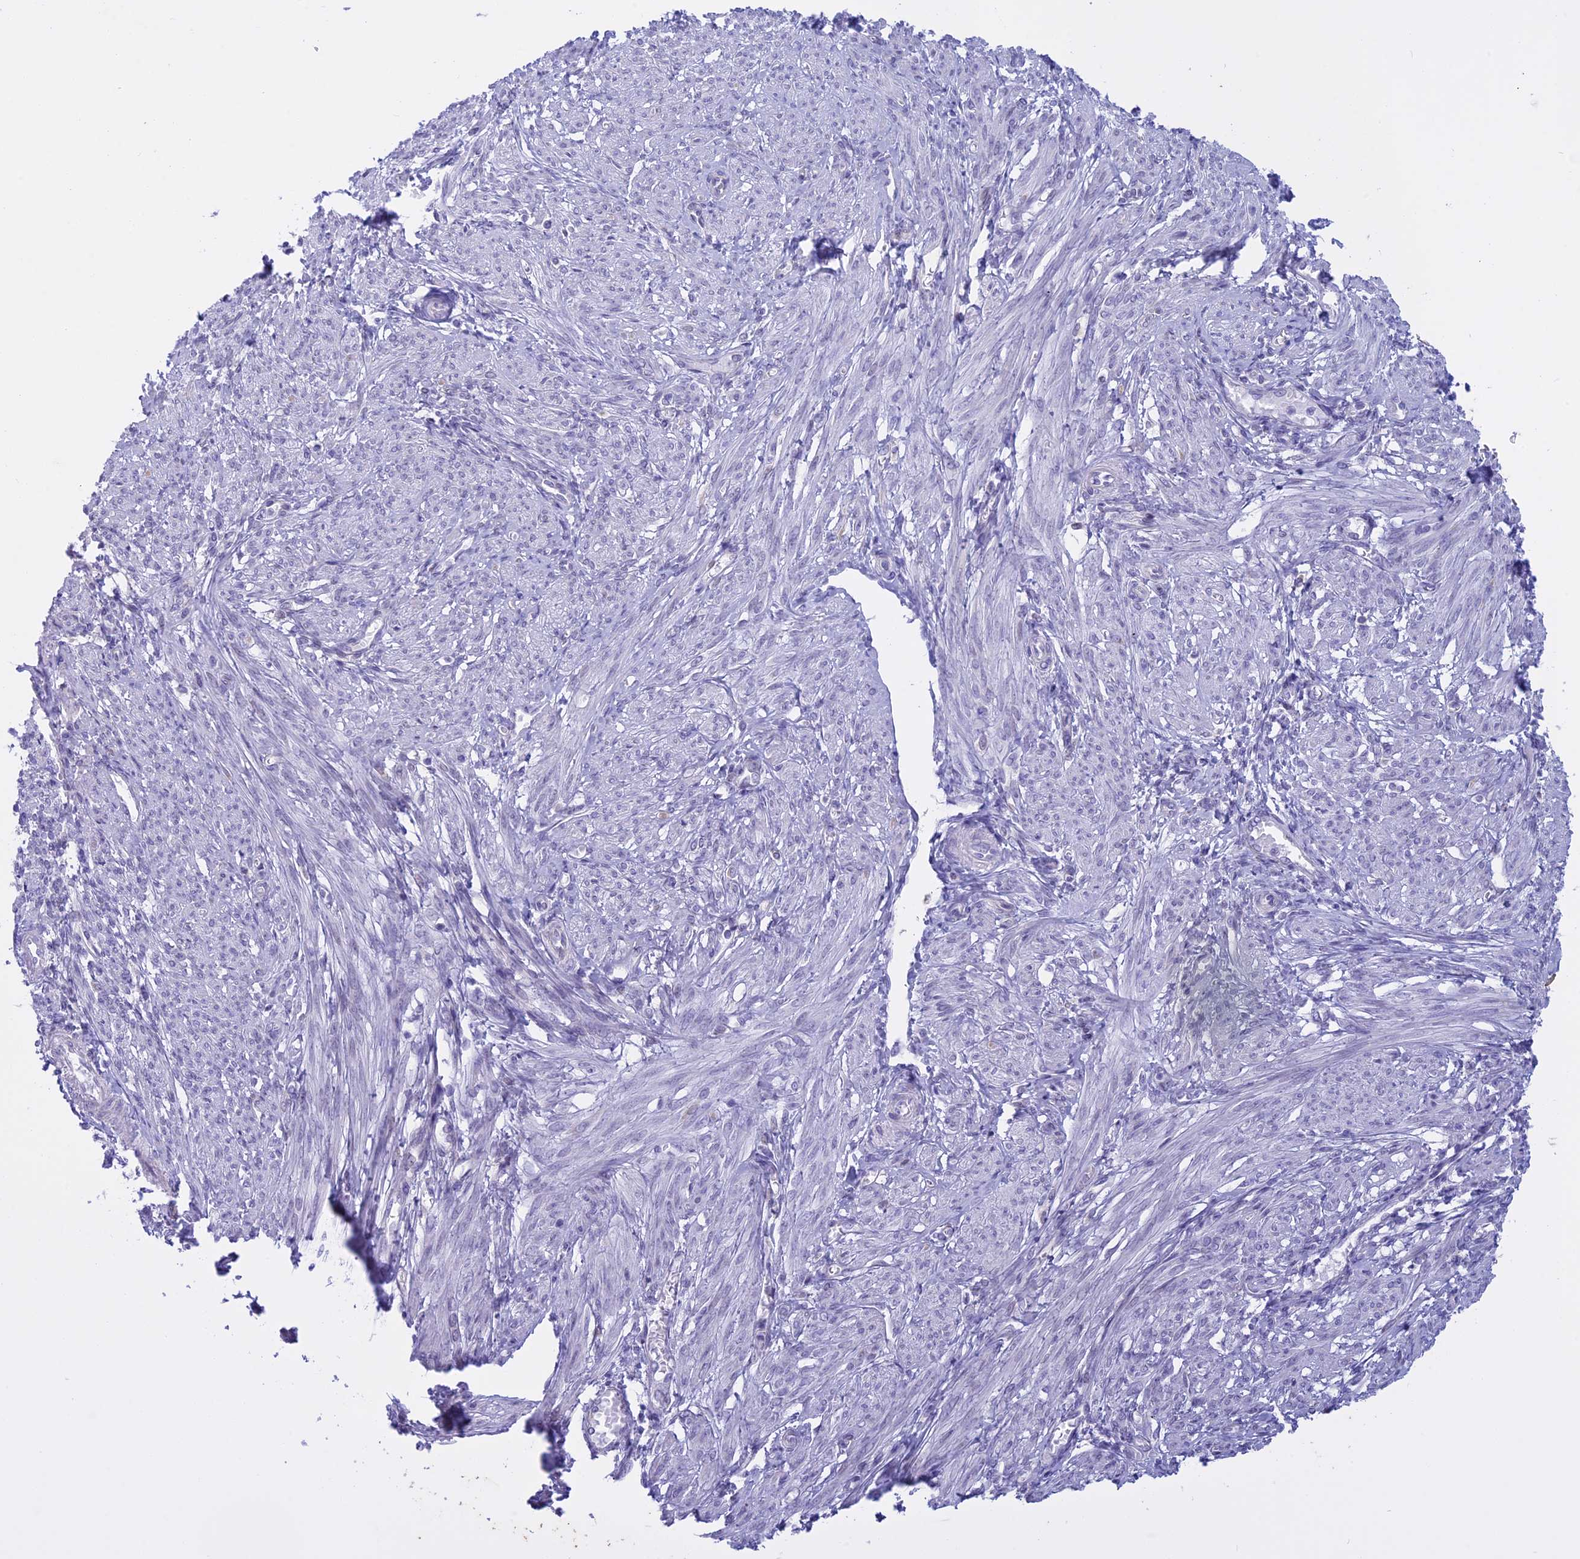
{"staining": {"intensity": "negative", "quantity": "none", "location": "none"}, "tissue": "smooth muscle", "cell_type": "Smooth muscle cells", "image_type": "normal", "snomed": [{"axis": "morphology", "description": "Normal tissue, NOS"}, {"axis": "morphology", "description": "Adenocarcinoma, NOS"}, {"axis": "topography", "description": "Colon"}, {"axis": "topography", "description": "Peripheral nerve tissue"}], "caption": "IHC micrograph of benign smooth muscle: human smooth muscle stained with DAB exhibits no significant protein staining in smooth muscle cells.", "gene": "LHFPL2", "patient": {"sex": "male", "age": 14}}